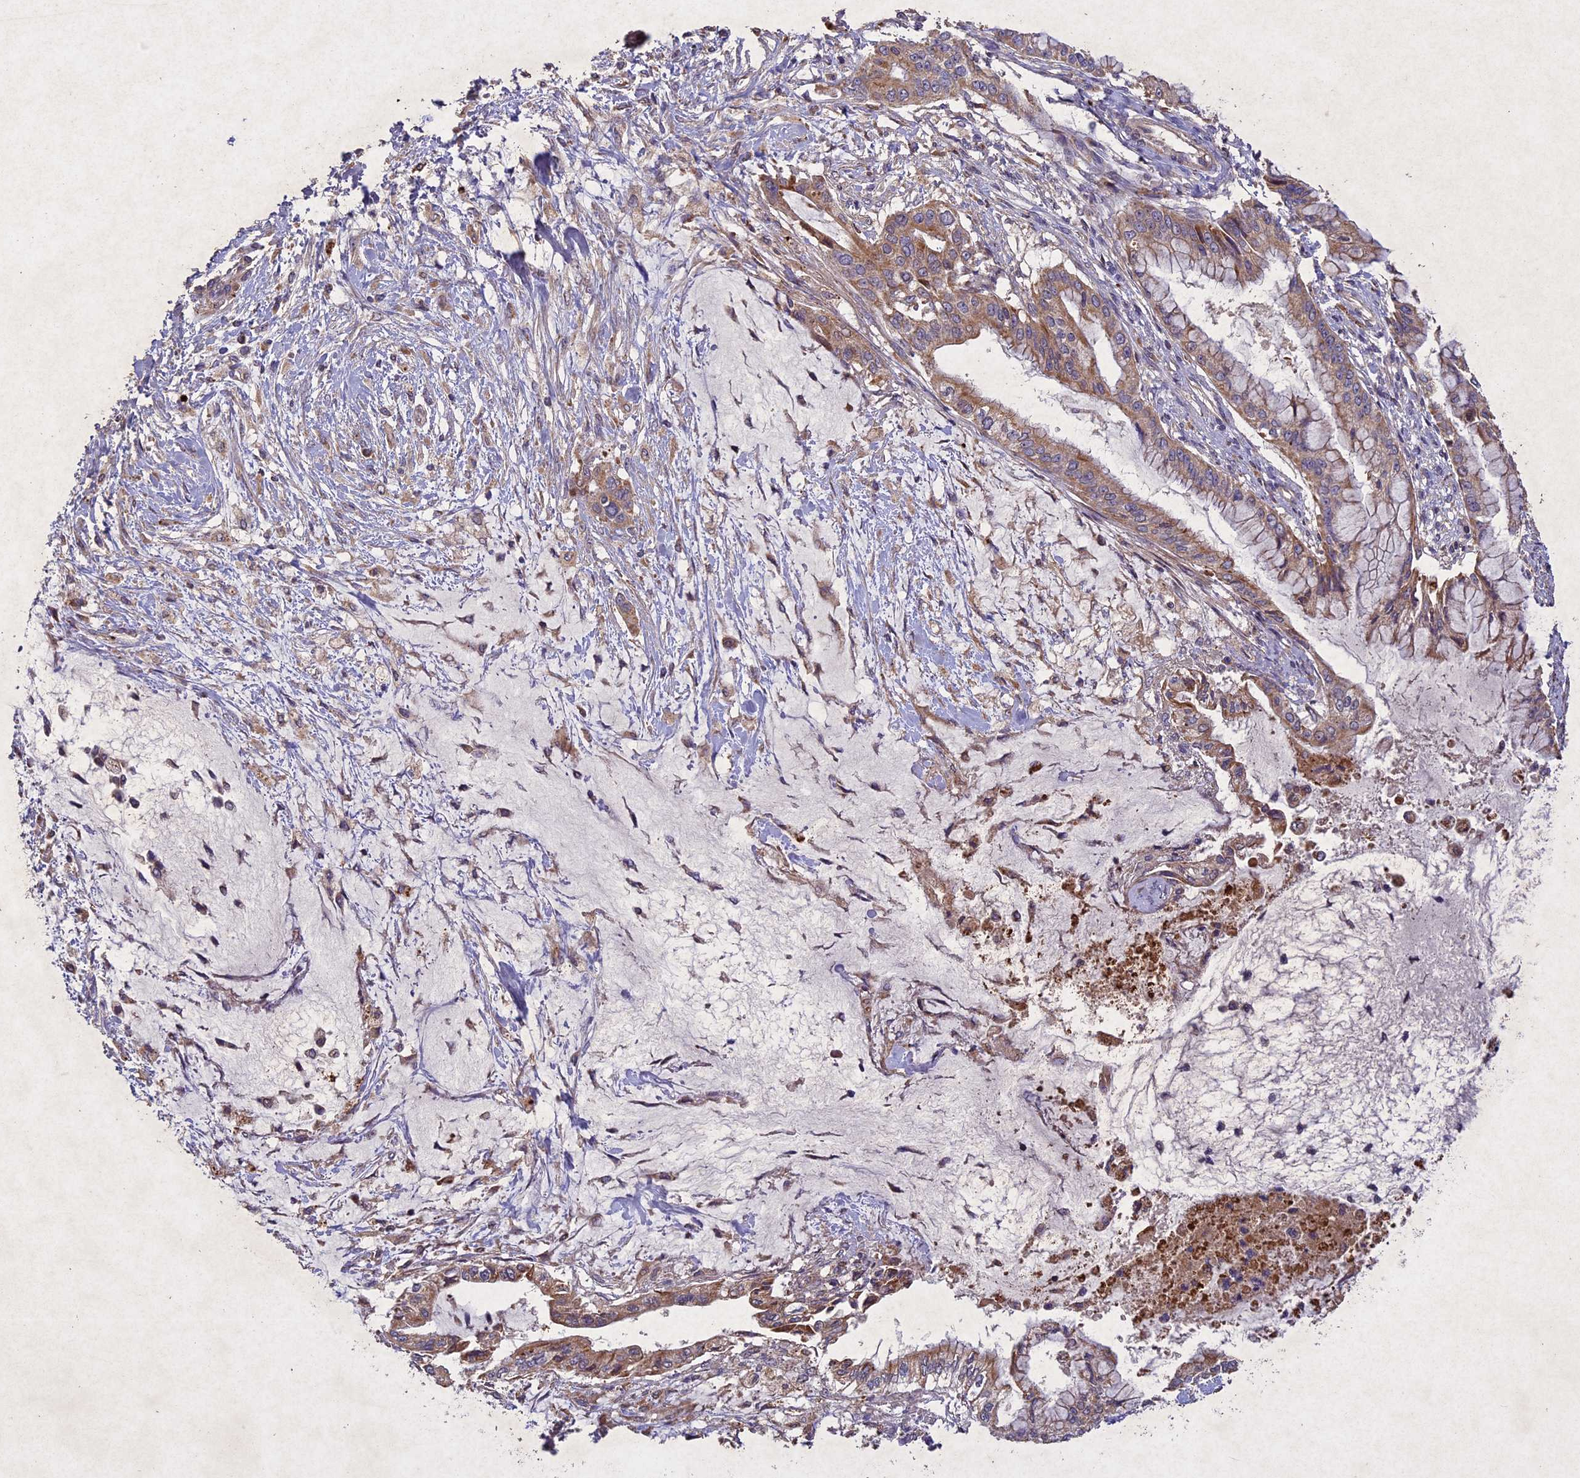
{"staining": {"intensity": "moderate", "quantity": ">75%", "location": "cytoplasmic/membranous"}, "tissue": "pancreatic cancer", "cell_type": "Tumor cells", "image_type": "cancer", "snomed": [{"axis": "morphology", "description": "Adenocarcinoma, NOS"}, {"axis": "topography", "description": "Pancreas"}], "caption": "Pancreatic cancer stained with DAB (3,3'-diaminobenzidine) IHC exhibits medium levels of moderate cytoplasmic/membranous staining in about >75% of tumor cells. Ihc stains the protein of interest in brown and the nuclei are stained blue.", "gene": "CIAO2B", "patient": {"sex": "male", "age": 46}}